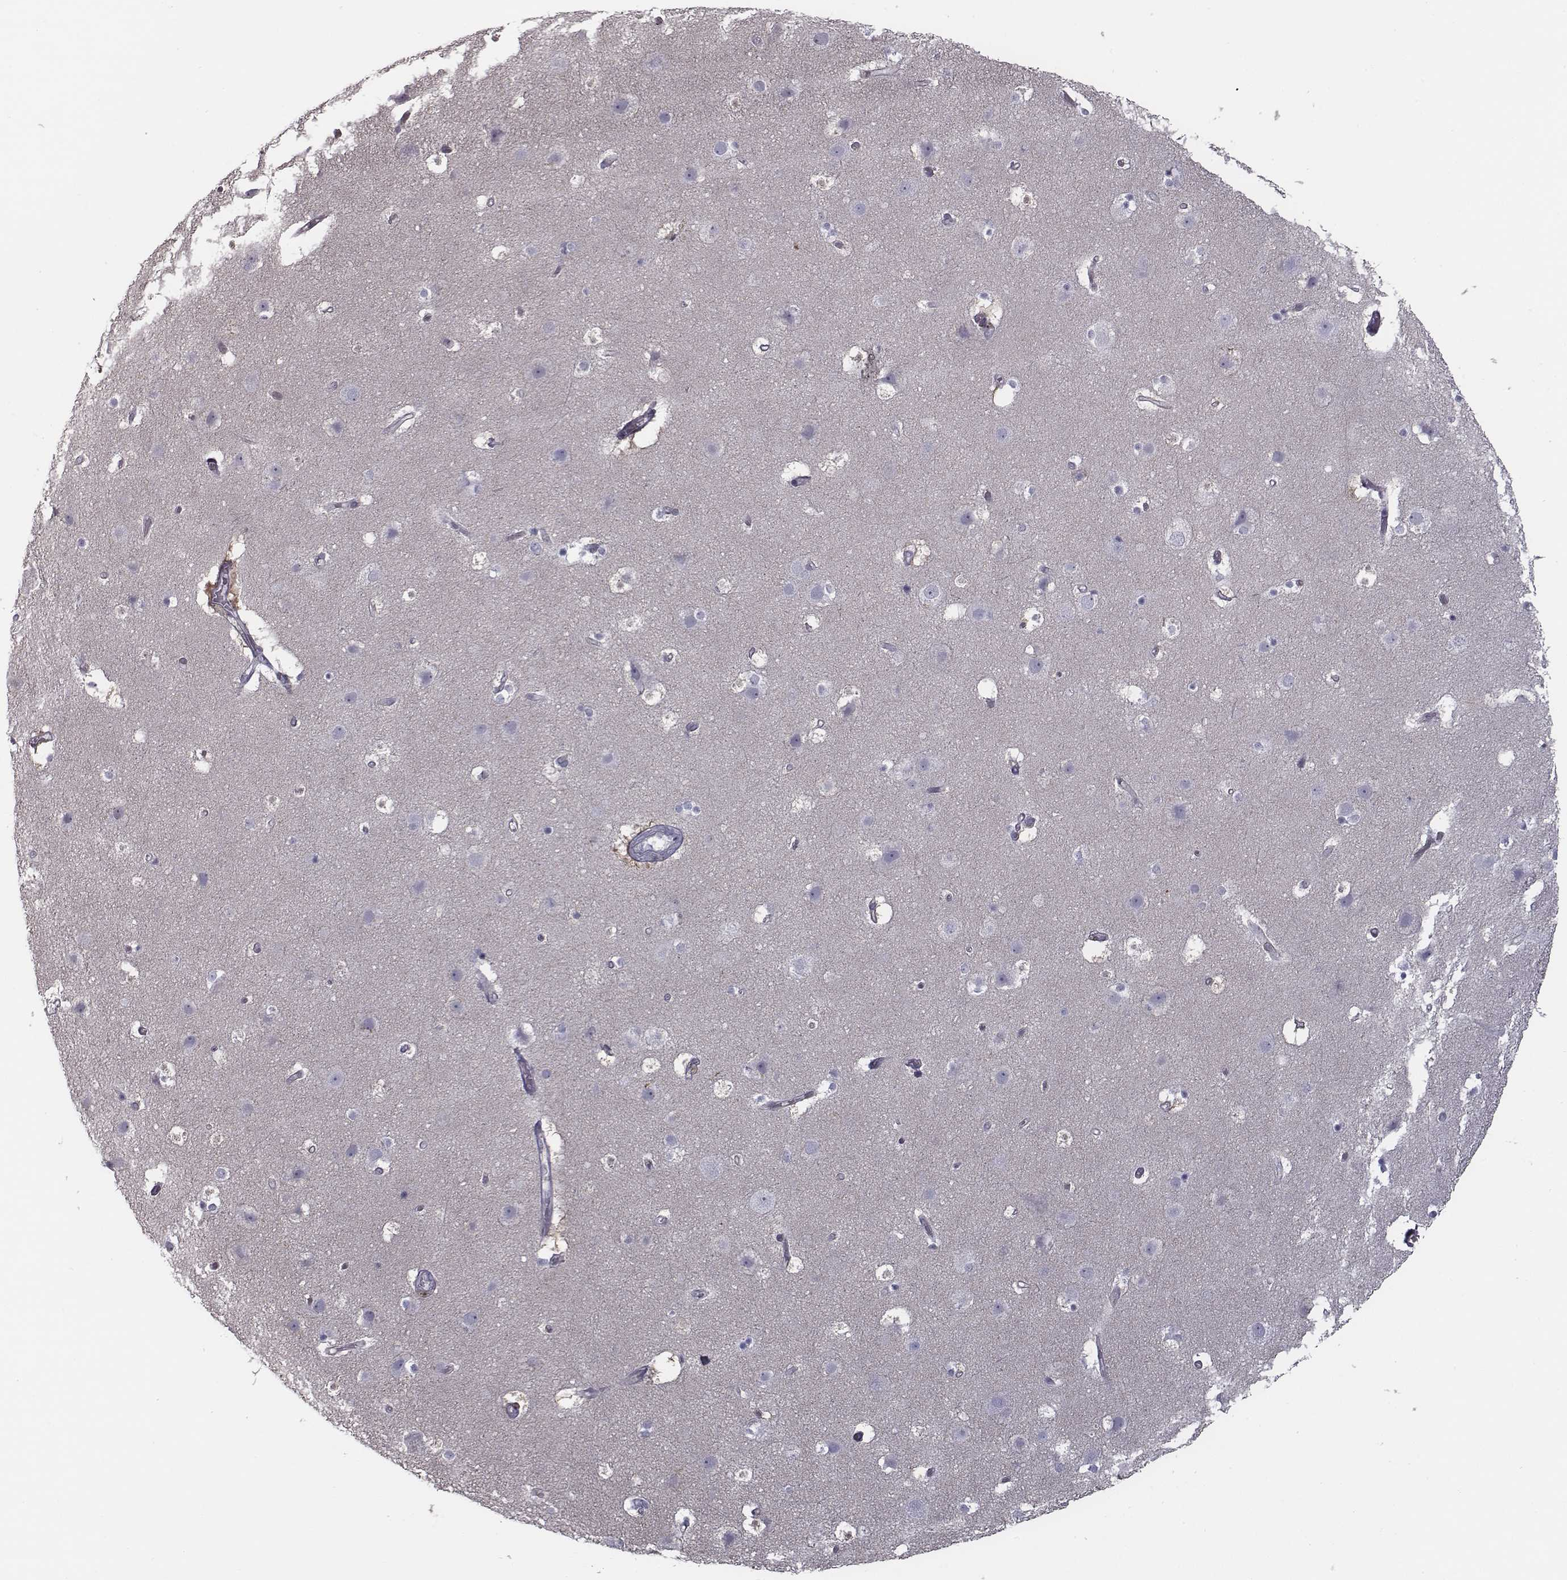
{"staining": {"intensity": "negative", "quantity": "none", "location": "none"}, "tissue": "cerebral cortex", "cell_type": "Endothelial cells", "image_type": "normal", "snomed": [{"axis": "morphology", "description": "Normal tissue, NOS"}, {"axis": "topography", "description": "Cerebral cortex"}], "caption": "Cerebral cortex was stained to show a protein in brown. There is no significant expression in endothelial cells. (Stains: DAB (3,3'-diaminobenzidine) immunohistochemistry (IHC) with hematoxylin counter stain, Microscopy: brightfield microscopy at high magnification).", "gene": "SEPTIN14", "patient": {"sex": "female", "age": 52}}